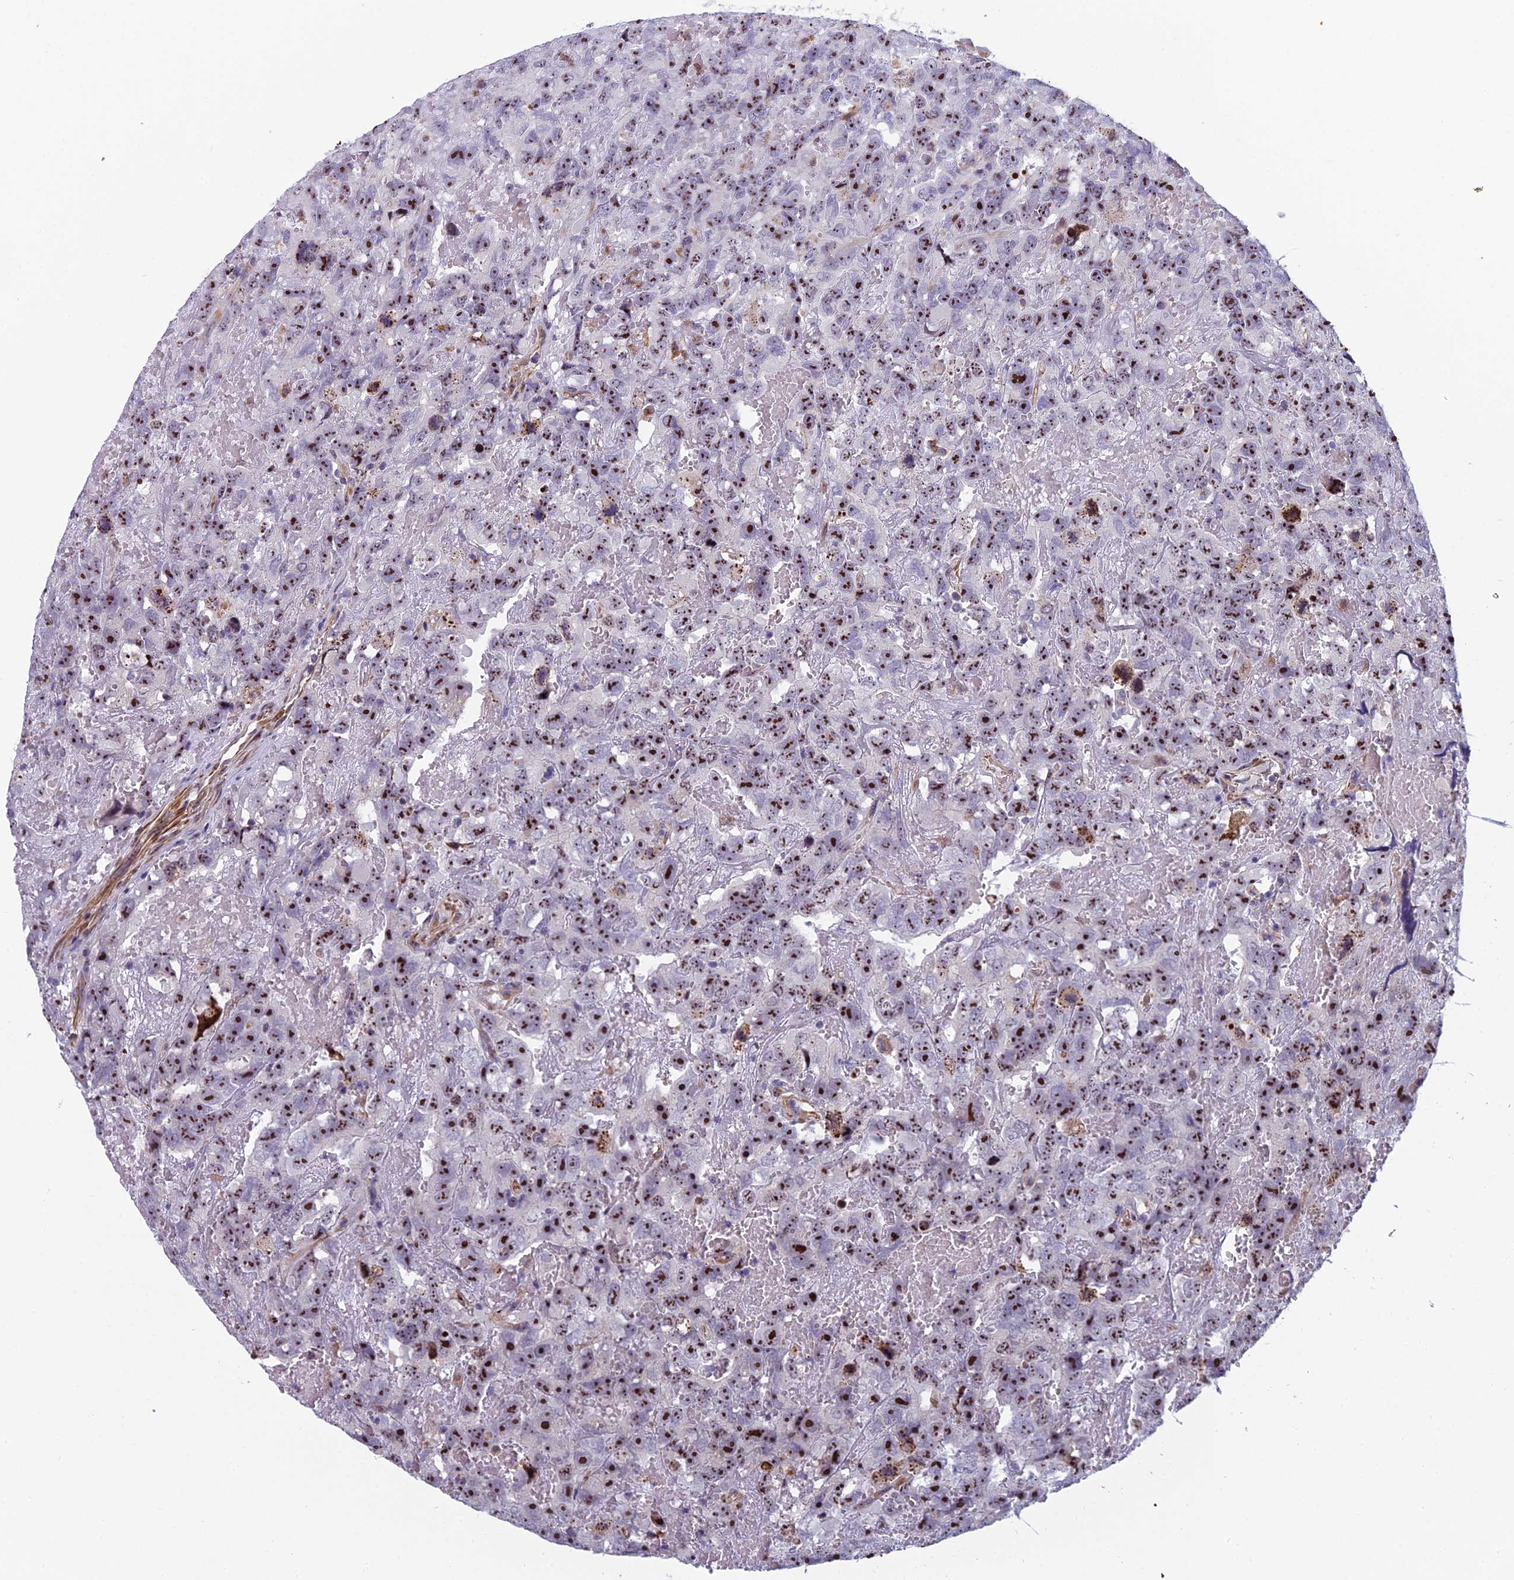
{"staining": {"intensity": "strong", "quantity": ">75%", "location": "nuclear"}, "tissue": "testis cancer", "cell_type": "Tumor cells", "image_type": "cancer", "snomed": [{"axis": "morphology", "description": "Carcinoma, Embryonal, NOS"}, {"axis": "topography", "description": "Testis"}], "caption": "A high amount of strong nuclear positivity is appreciated in approximately >75% of tumor cells in testis cancer tissue. (DAB = brown stain, brightfield microscopy at high magnification).", "gene": "NOC2L", "patient": {"sex": "male", "age": 45}}